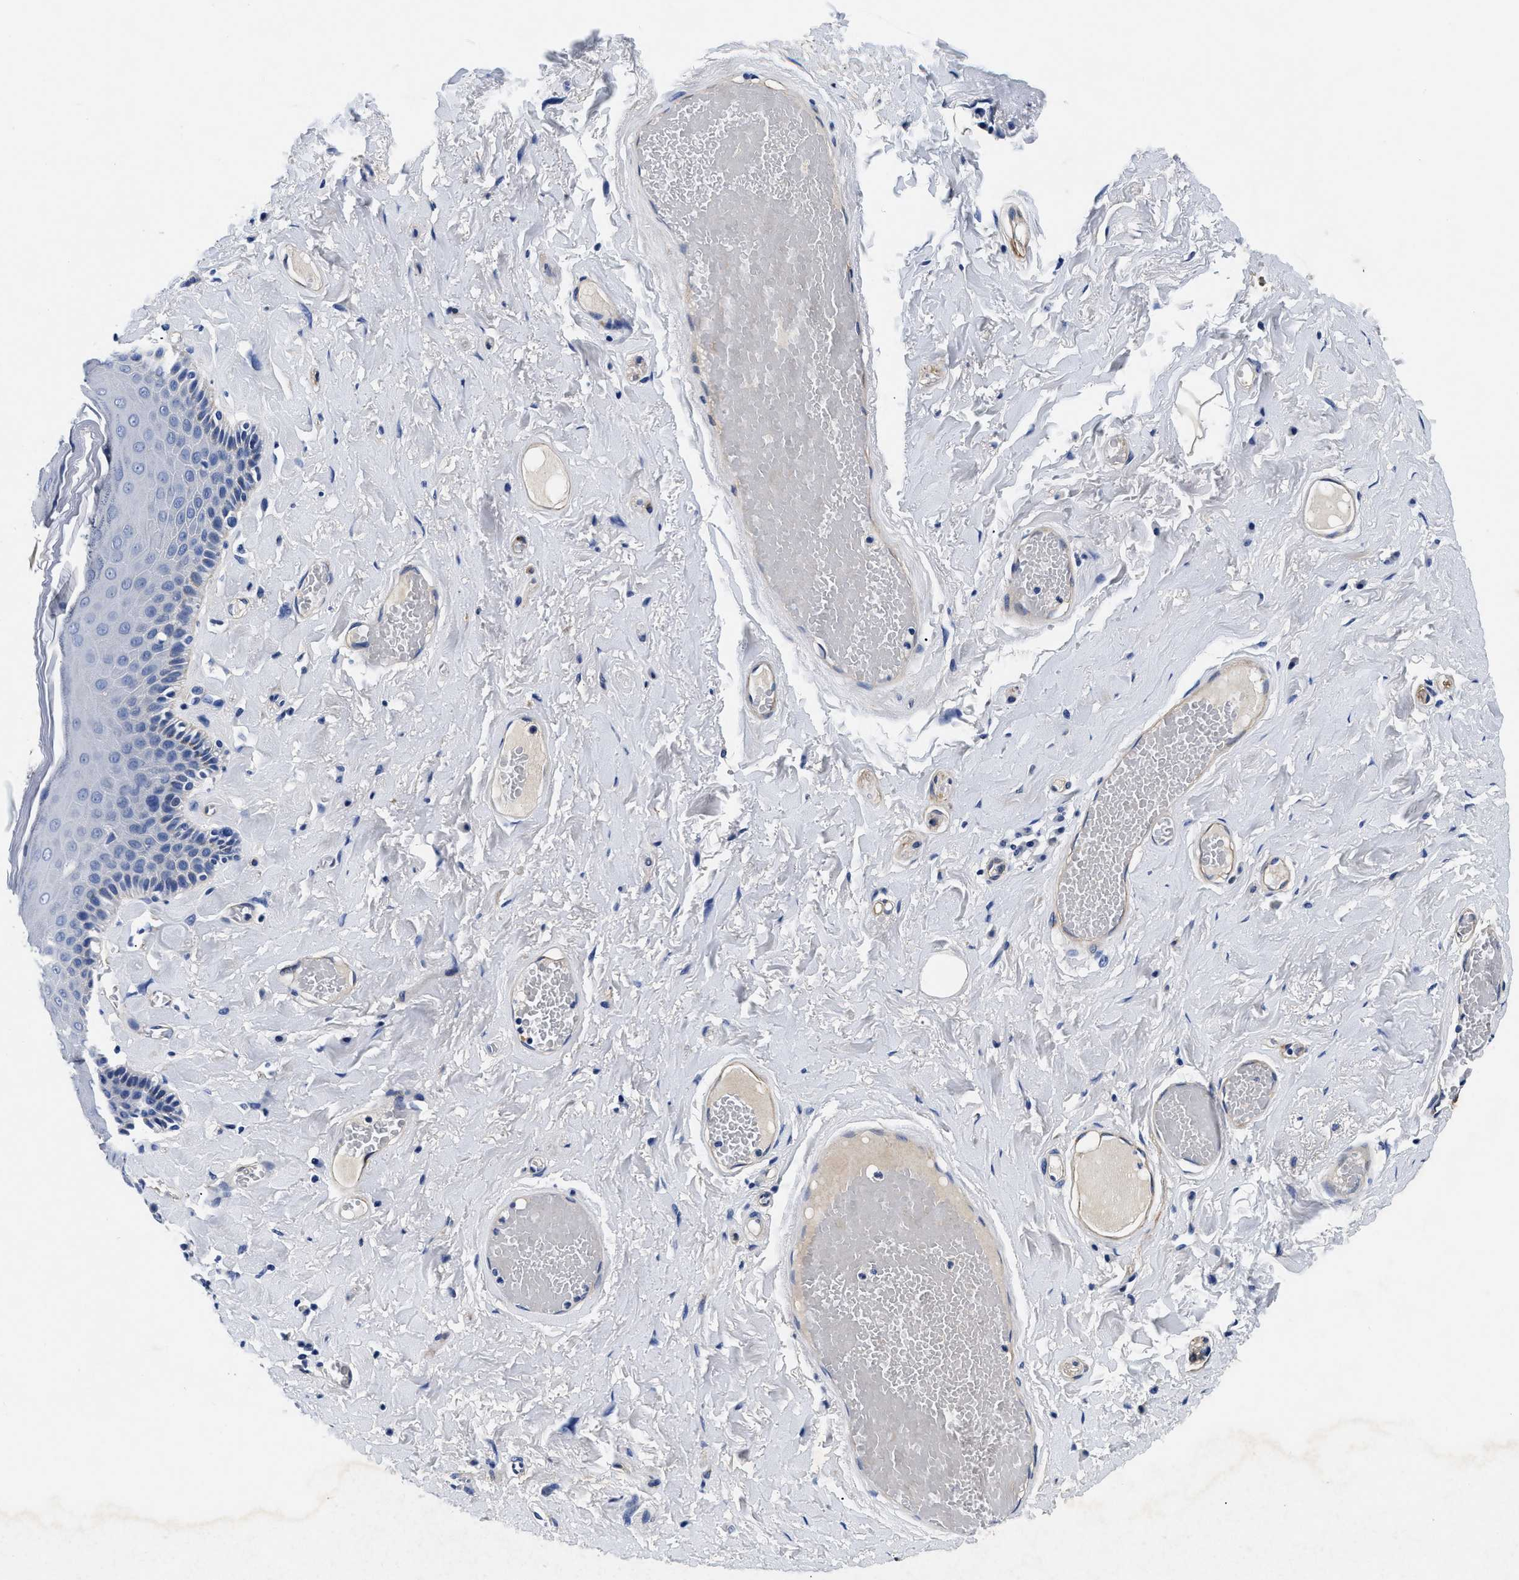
{"staining": {"intensity": "negative", "quantity": "none", "location": "none"}, "tissue": "skin", "cell_type": "Epidermal cells", "image_type": "normal", "snomed": [{"axis": "morphology", "description": "Normal tissue, NOS"}, {"axis": "topography", "description": "Anal"}], "caption": "The micrograph exhibits no staining of epidermal cells in normal skin. Nuclei are stained in blue.", "gene": "LAMA3", "patient": {"sex": "male", "age": 69}}